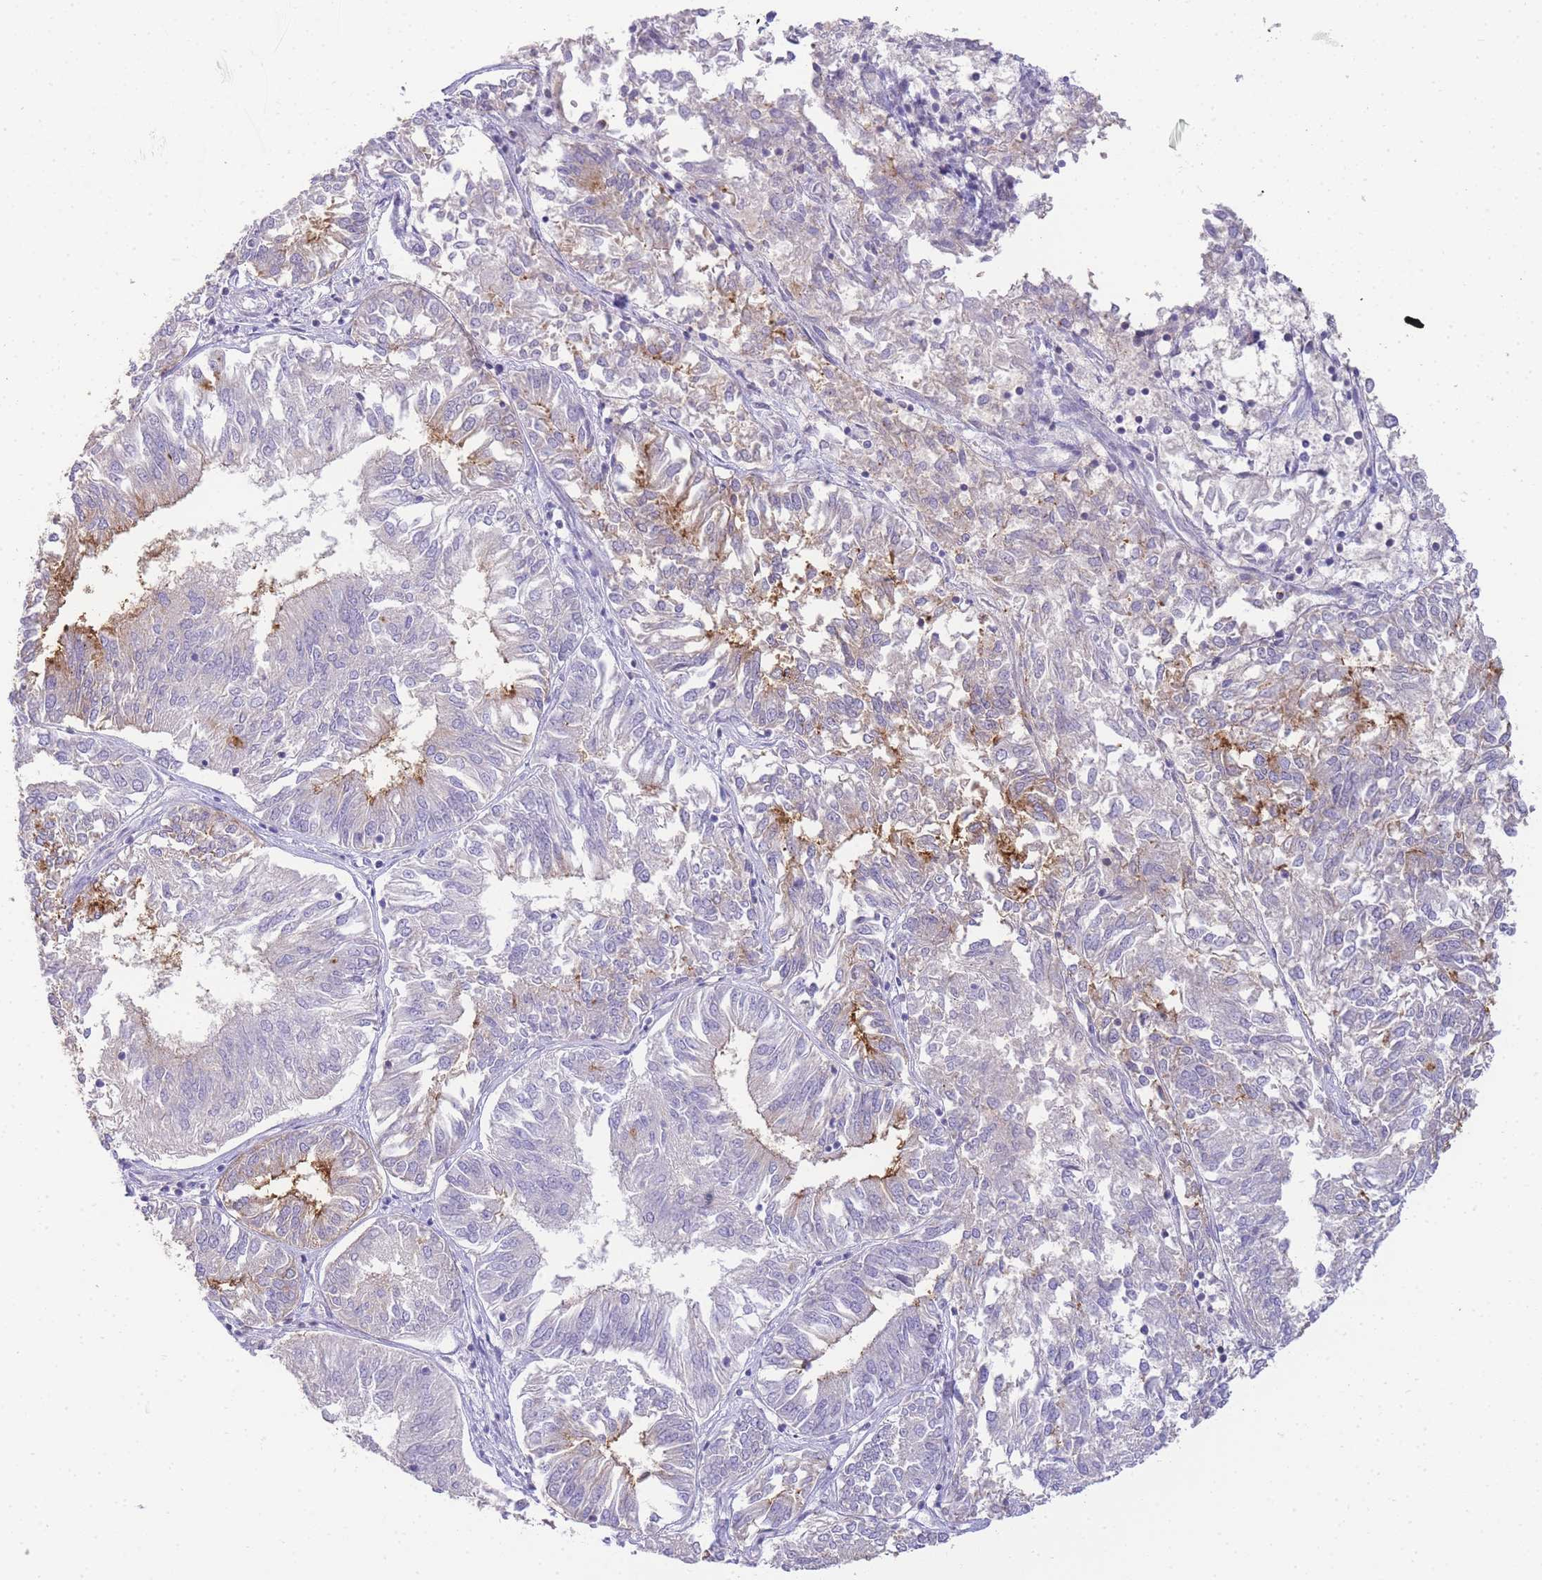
{"staining": {"intensity": "moderate", "quantity": "<25%", "location": "cytoplasmic/membranous"}, "tissue": "endometrial cancer", "cell_type": "Tumor cells", "image_type": "cancer", "snomed": [{"axis": "morphology", "description": "Adenocarcinoma, NOS"}, {"axis": "topography", "description": "Endometrium"}], "caption": "Human adenocarcinoma (endometrial) stained for a protein (brown) shows moderate cytoplasmic/membranous positive positivity in approximately <25% of tumor cells.", "gene": "DPP4", "patient": {"sex": "female", "age": 58}}